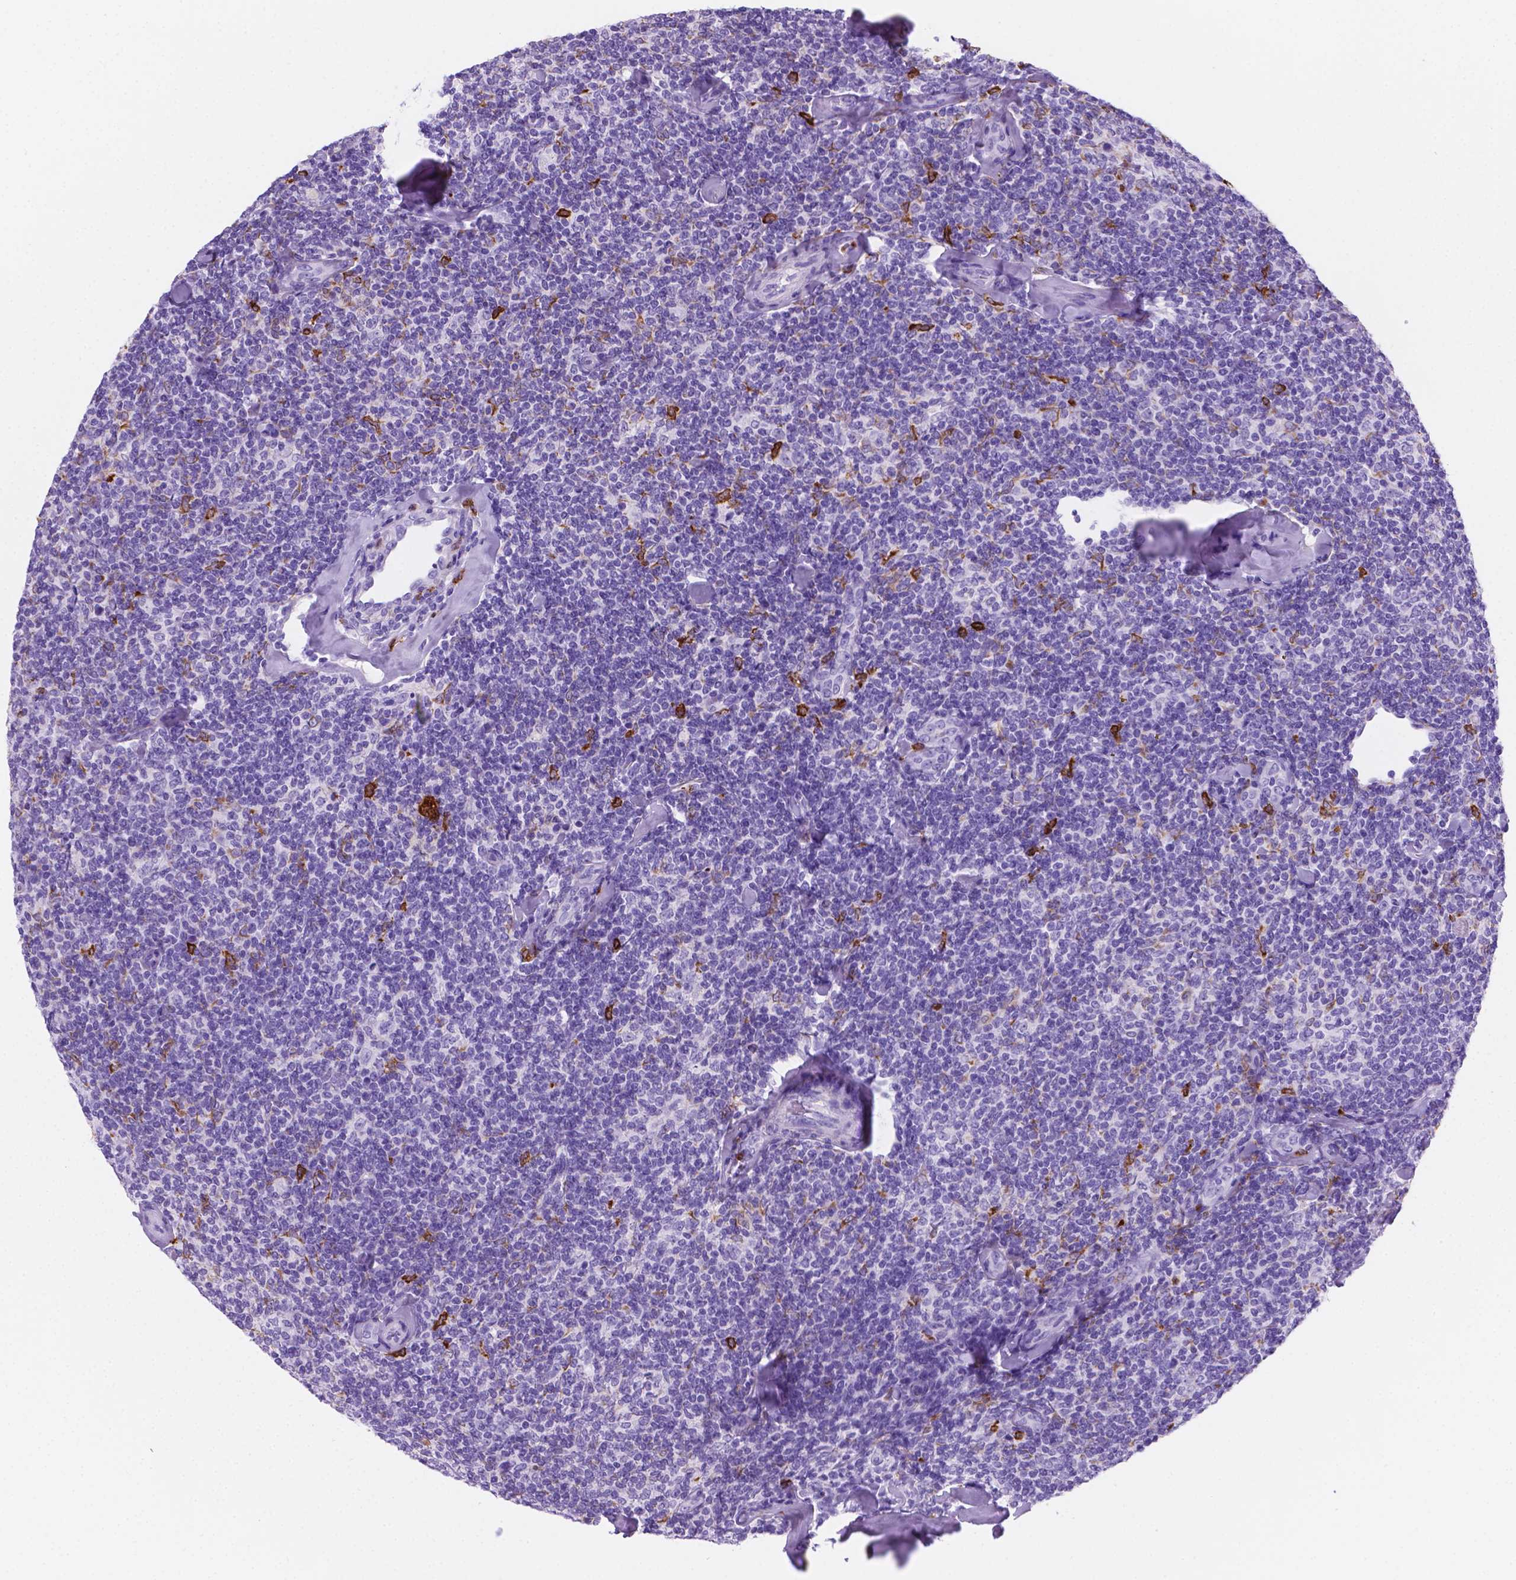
{"staining": {"intensity": "negative", "quantity": "none", "location": "none"}, "tissue": "lymphoma", "cell_type": "Tumor cells", "image_type": "cancer", "snomed": [{"axis": "morphology", "description": "Malignant lymphoma, non-Hodgkin's type, Low grade"}, {"axis": "topography", "description": "Lymph node"}], "caption": "IHC of human malignant lymphoma, non-Hodgkin's type (low-grade) shows no expression in tumor cells.", "gene": "MACF1", "patient": {"sex": "female", "age": 56}}